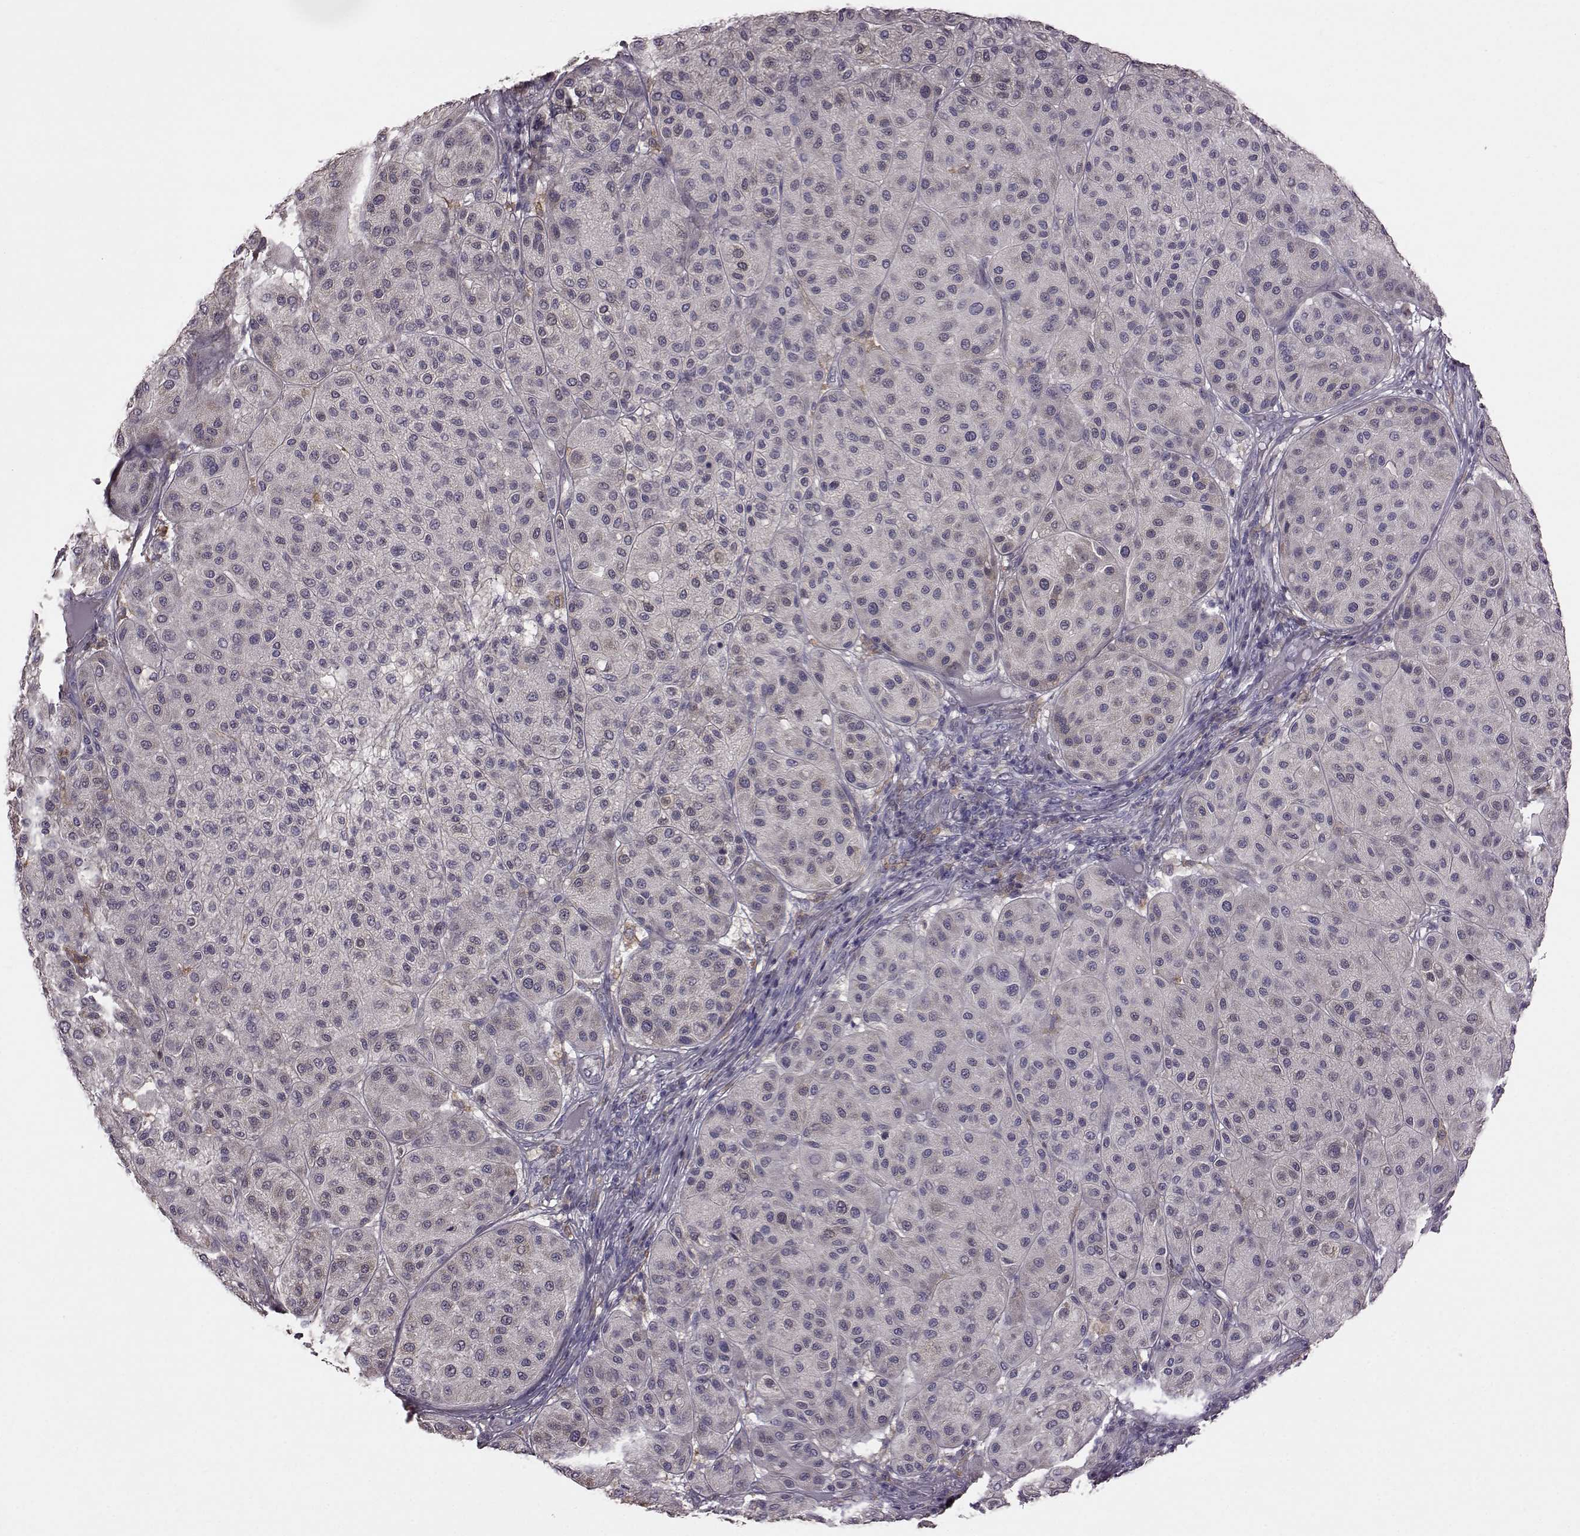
{"staining": {"intensity": "negative", "quantity": "none", "location": "none"}, "tissue": "melanoma", "cell_type": "Tumor cells", "image_type": "cancer", "snomed": [{"axis": "morphology", "description": "Malignant melanoma, Metastatic site"}, {"axis": "topography", "description": "Smooth muscle"}], "caption": "Tumor cells show no significant expression in melanoma. Brightfield microscopy of immunohistochemistry stained with DAB (brown) and hematoxylin (blue), captured at high magnification.", "gene": "ADGRG2", "patient": {"sex": "male", "age": 41}}